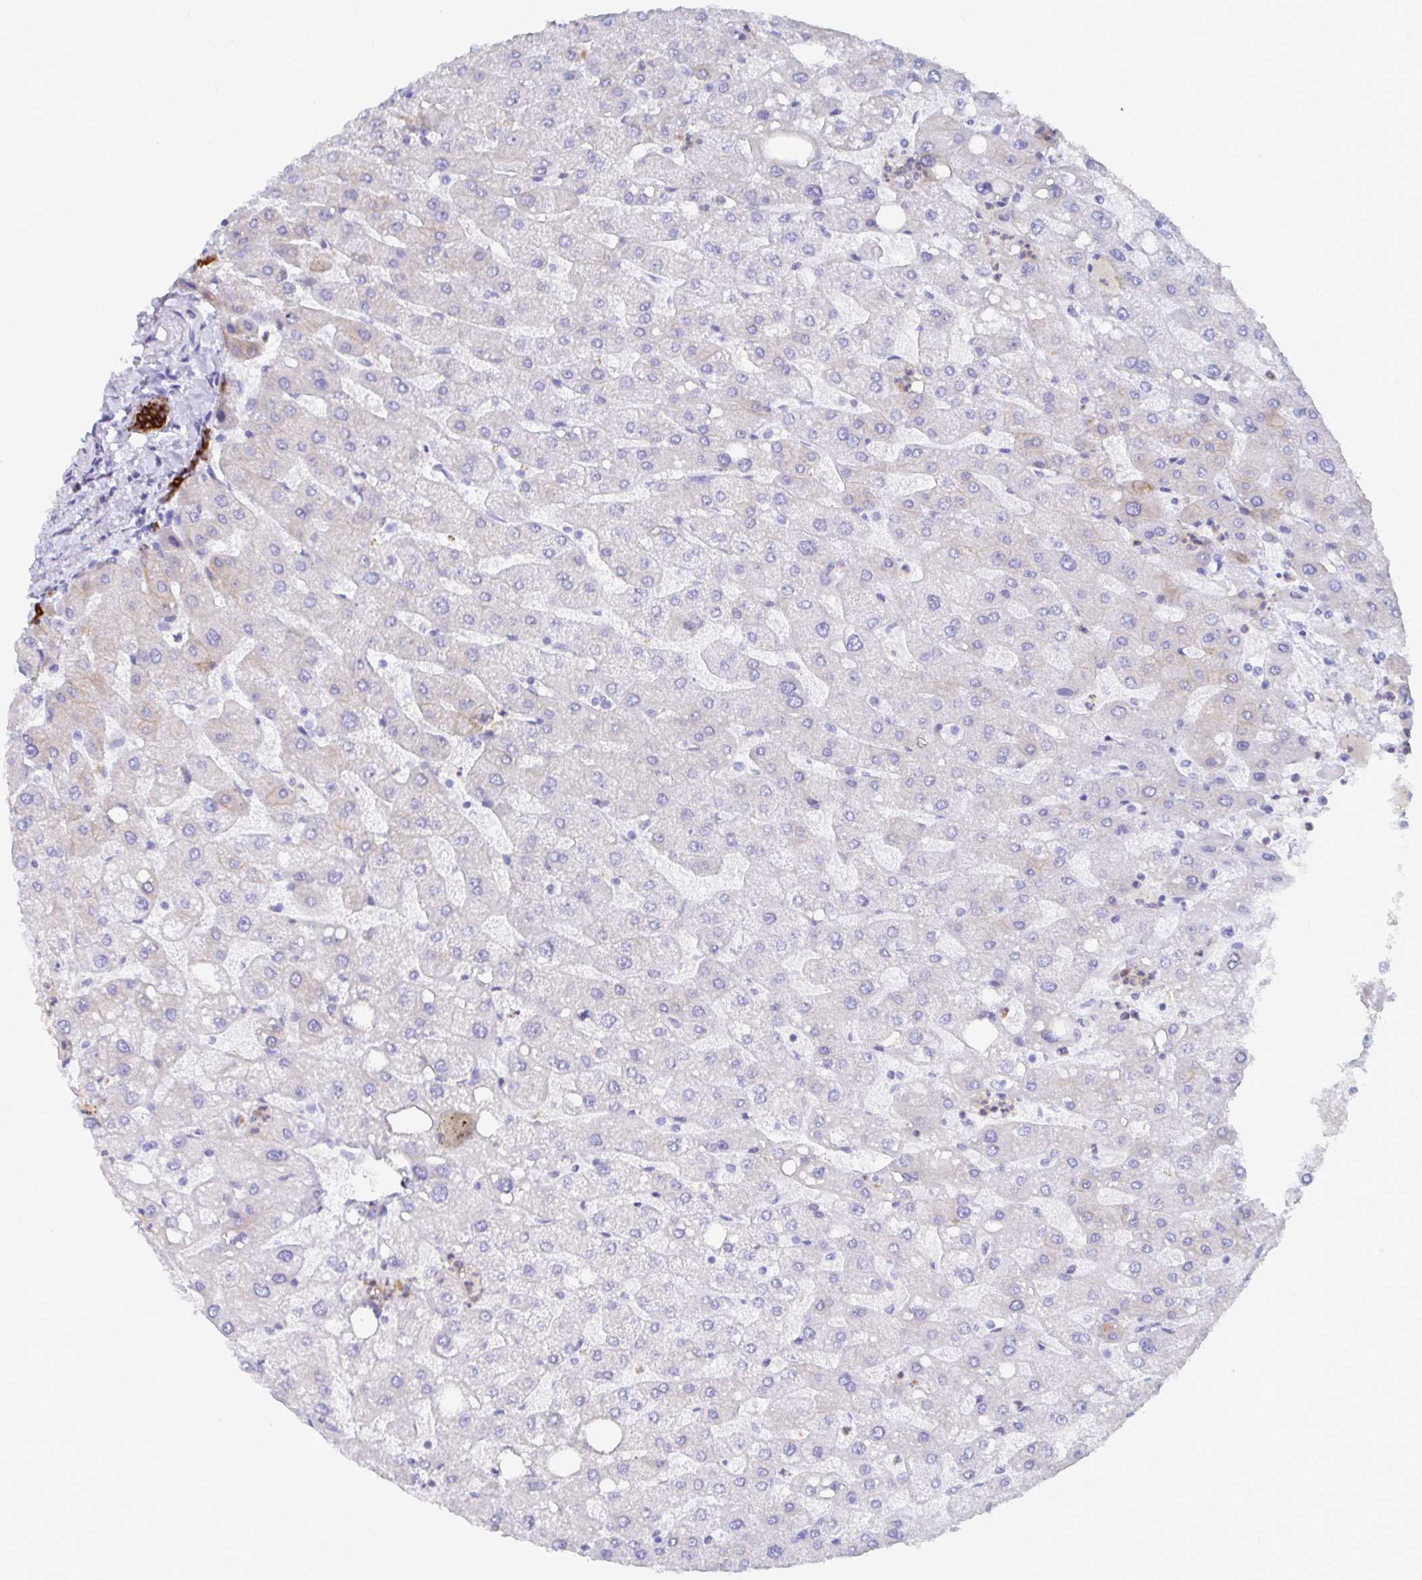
{"staining": {"intensity": "strong", "quantity": ">75%", "location": "cytoplasmic/membranous"}, "tissue": "liver", "cell_type": "Cholangiocytes", "image_type": "normal", "snomed": [{"axis": "morphology", "description": "Normal tissue, NOS"}, {"axis": "topography", "description": "Liver"}], "caption": "Cholangiocytes demonstrate high levels of strong cytoplasmic/membranous staining in approximately >75% of cells in benign liver.", "gene": "CLDN8", "patient": {"sex": "male", "age": 67}}